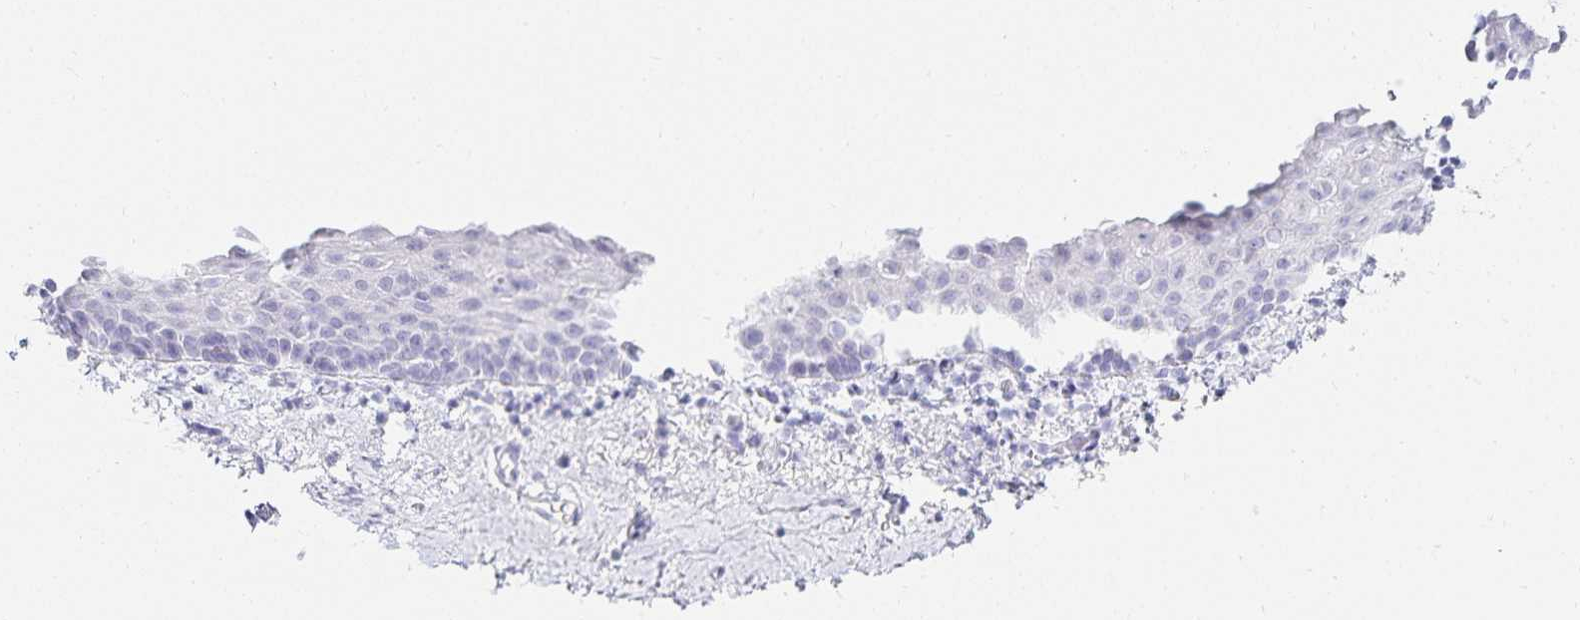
{"staining": {"intensity": "negative", "quantity": "none", "location": "none"}, "tissue": "vagina", "cell_type": "Squamous epithelial cells", "image_type": "normal", "snomed": [{"axis": "morphology", "description": "Normal tissue, NOS"}, {"axis": "topography", "description": "Vagina"}], "caption": "This is a photomicrograph of immunohistochemistry (IHC) staining of unremarkable vagina, which shows no staining in squamous epithelial cells. (Stains: DAB IHC with hematoxylin counter stain, Microscopy: brightfield microscopy at high magnification).", "gene": "GP2", "patient": {"sex": "female", "age": 61}}